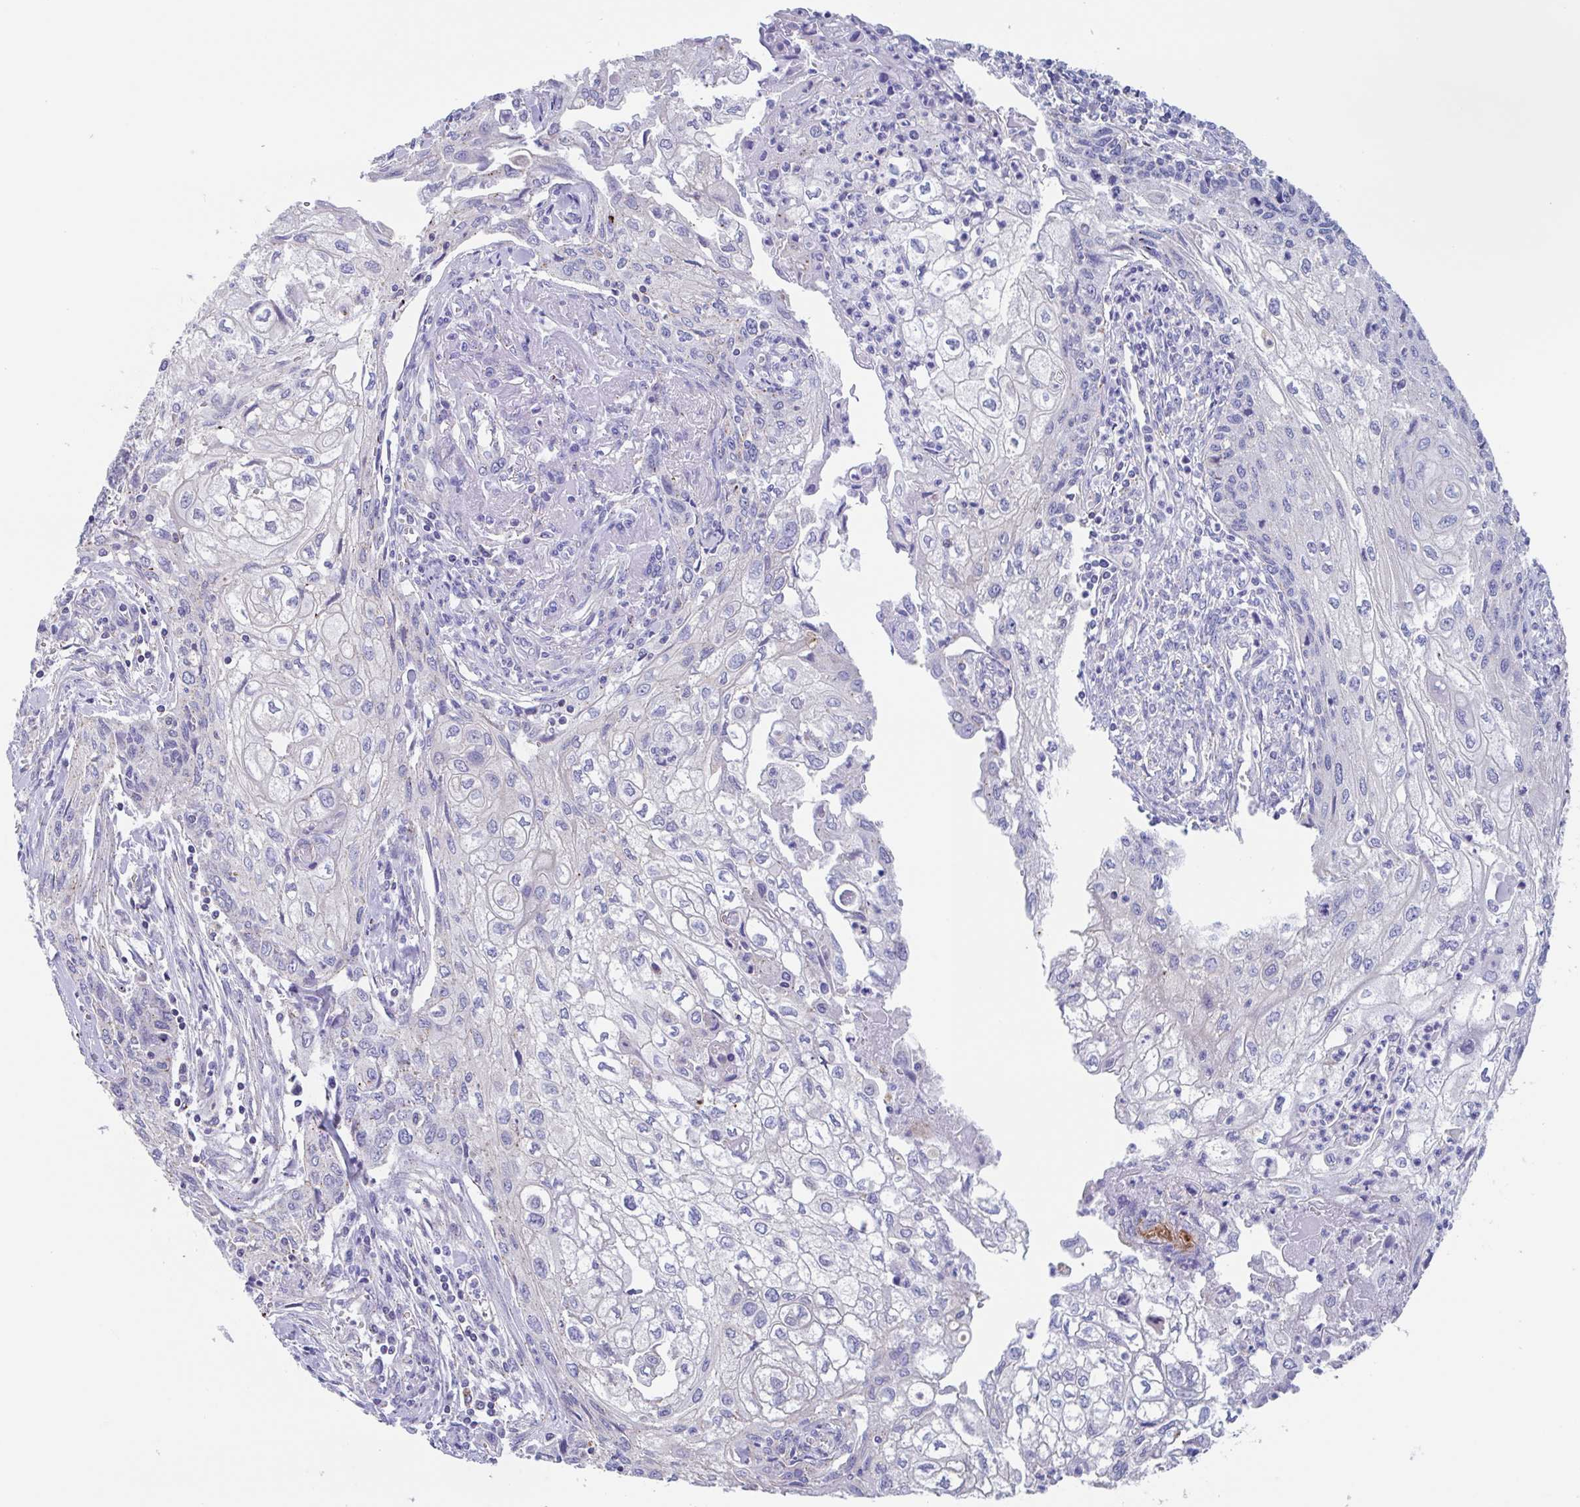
{"staining": {"intensity": "moderate", "quantity": "25%-75%", "location": "cytoplasmic/membranous"}, "tissue": "cervical cancer", "cell_type": "Tumor cells", "image_type": "cancer", "snomed": [{"axis": "morphology", "description": "Squamous cell carcinoma, NOS"}, {"axis": "topography", "description": "Cervix"}], "caption": "An image showing moderate cytoplasmic/membranous positivity in approximately 25%-75% of tumor cells in cervical squamous cell carcinoma, as visualized by brown immunohistochemical staining.", "gene": "CHMP5", "patient": {"sex": "female", "age": 67}}